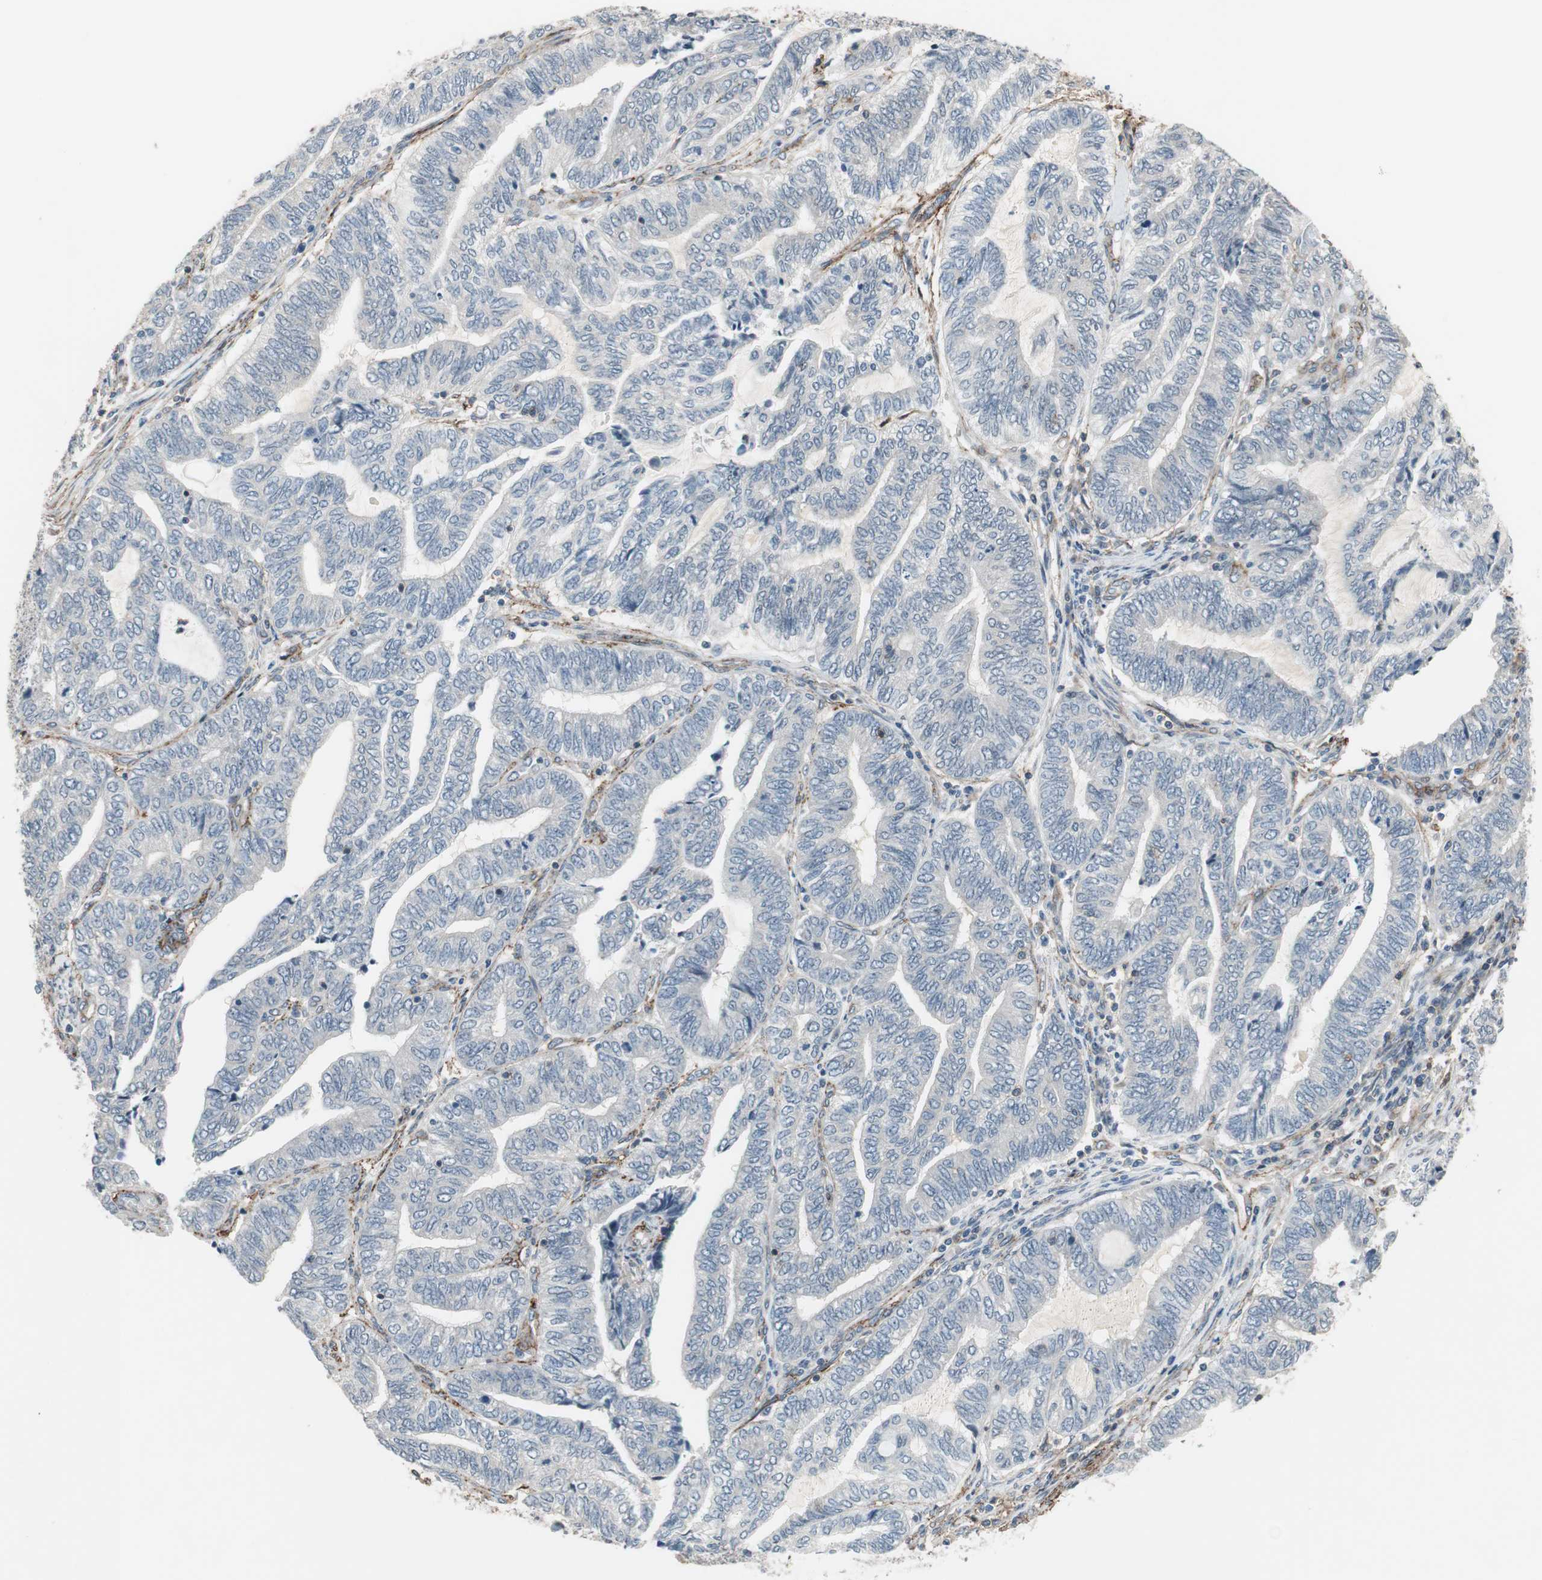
{"staining": {"intensity": "negative", "quantity": "none", "location": "none"}, "tissue": "endometrial cancer", "cell_type": "Tumor cells", "image_type": "cancer", "snomed": [{"axis": "morphology", "description": "Adenocarcinoma, NOS"}, {"axis": "topography", "description": "Uterus"}, {"axis": "topography", "description": "Endometrium"}], "caption": "Histopathology image shows no significant protein staining in tumor cells of endometrial adenocarcinoma.", "gene": "GRHL1", "patient": {"sex": "female", "age": 70}}